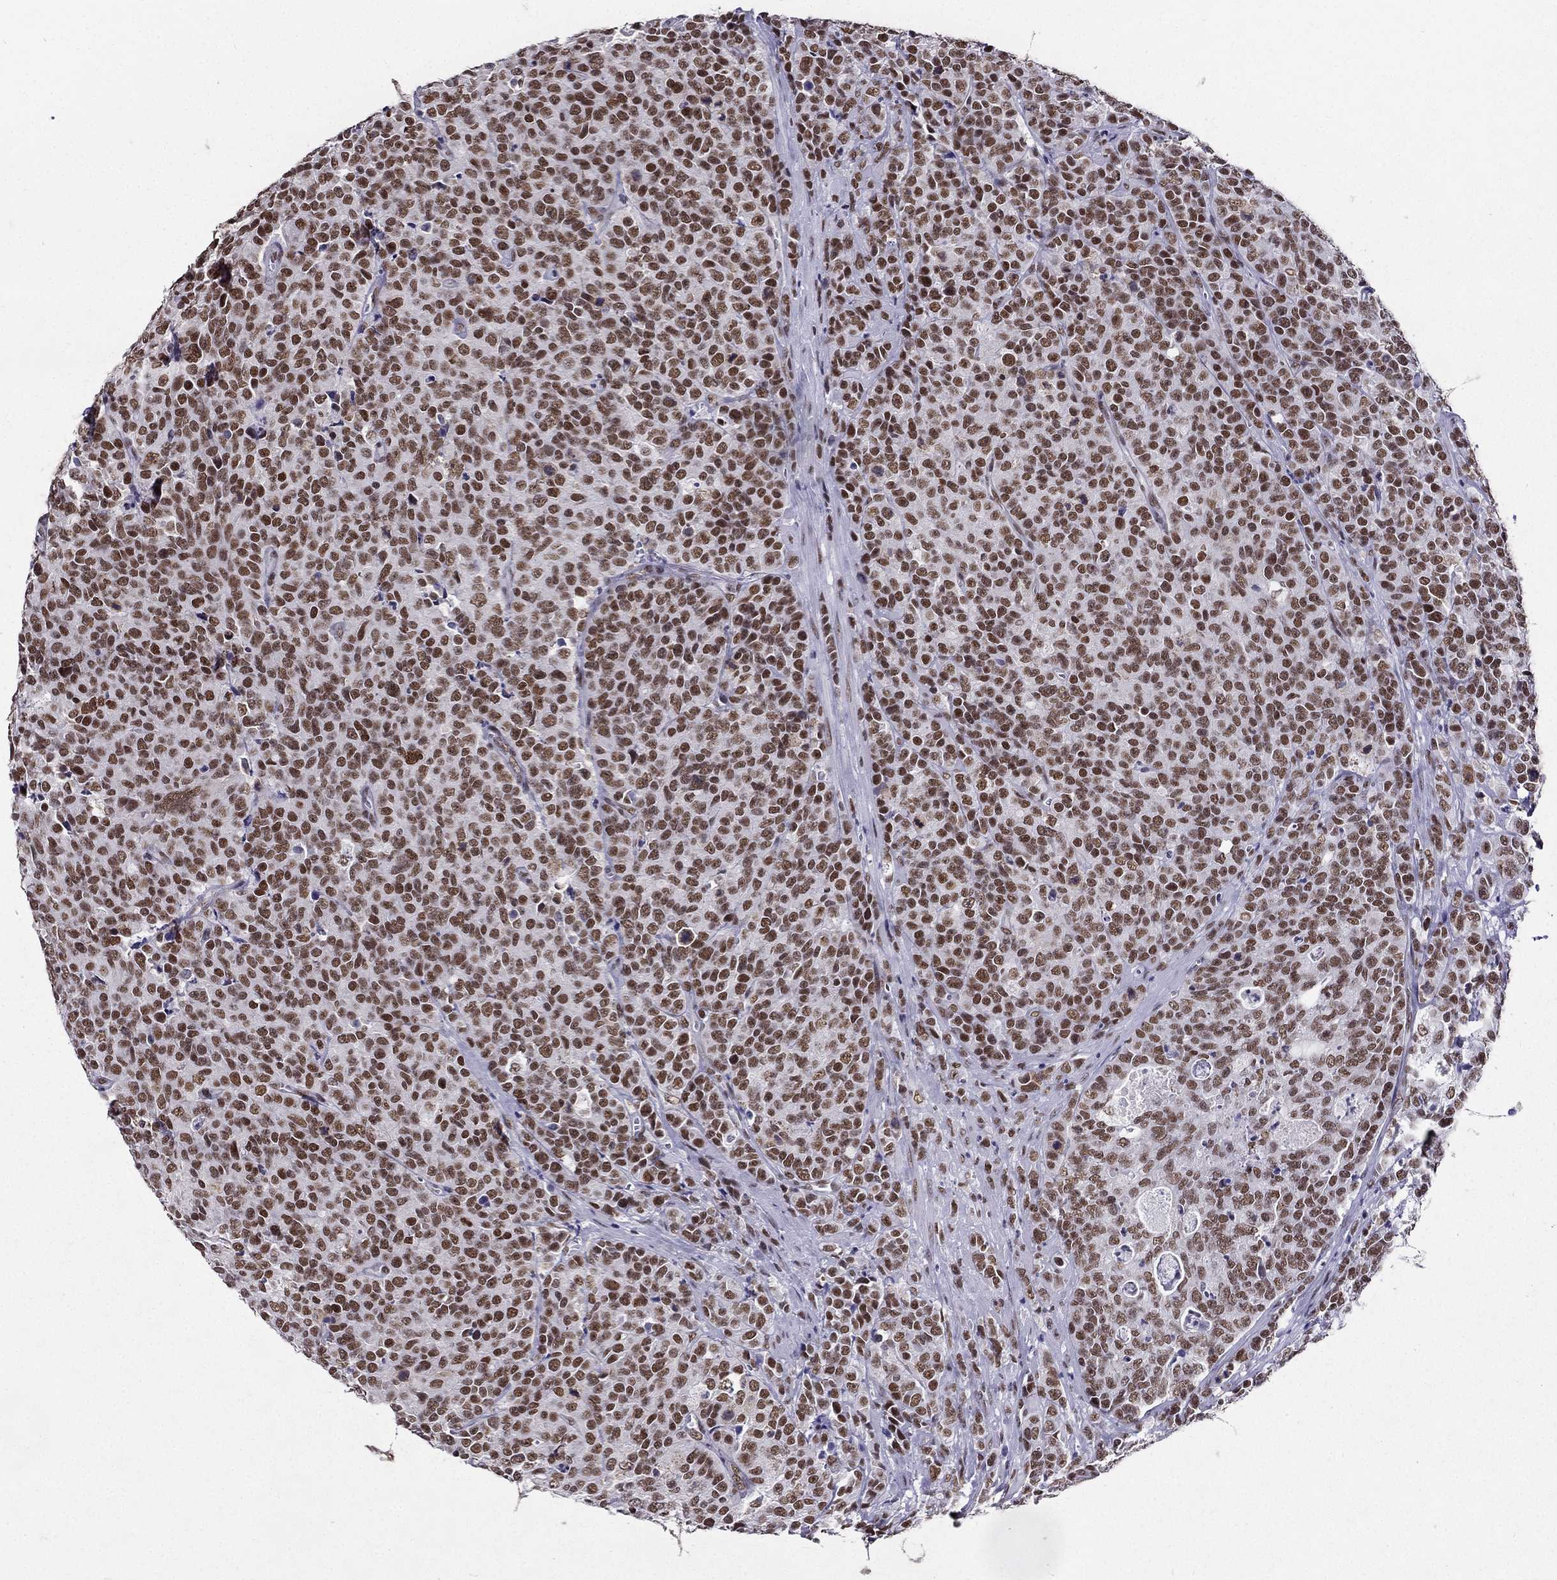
{"staining": {"intensity": "strong", "quantity": ">75%", "location": "nuclear"}, "tissue": "prostate cancer", "cell_type": "Tumor cells", "image_type": "cancer", "snomed": [{"axis": "morphology", "description": "Adenocarcinoma, NOS"}, {"axis": "topography", "description": "Prostate"}], "caption": "Immunohistochemistry (IHC) of human prostate adenocarcinoma reveals high levels of strong nuclear expression in approximately >75% of tumor cells.", "gene": "ZNF420", "patient": {"sex": "male", "age": 67}}